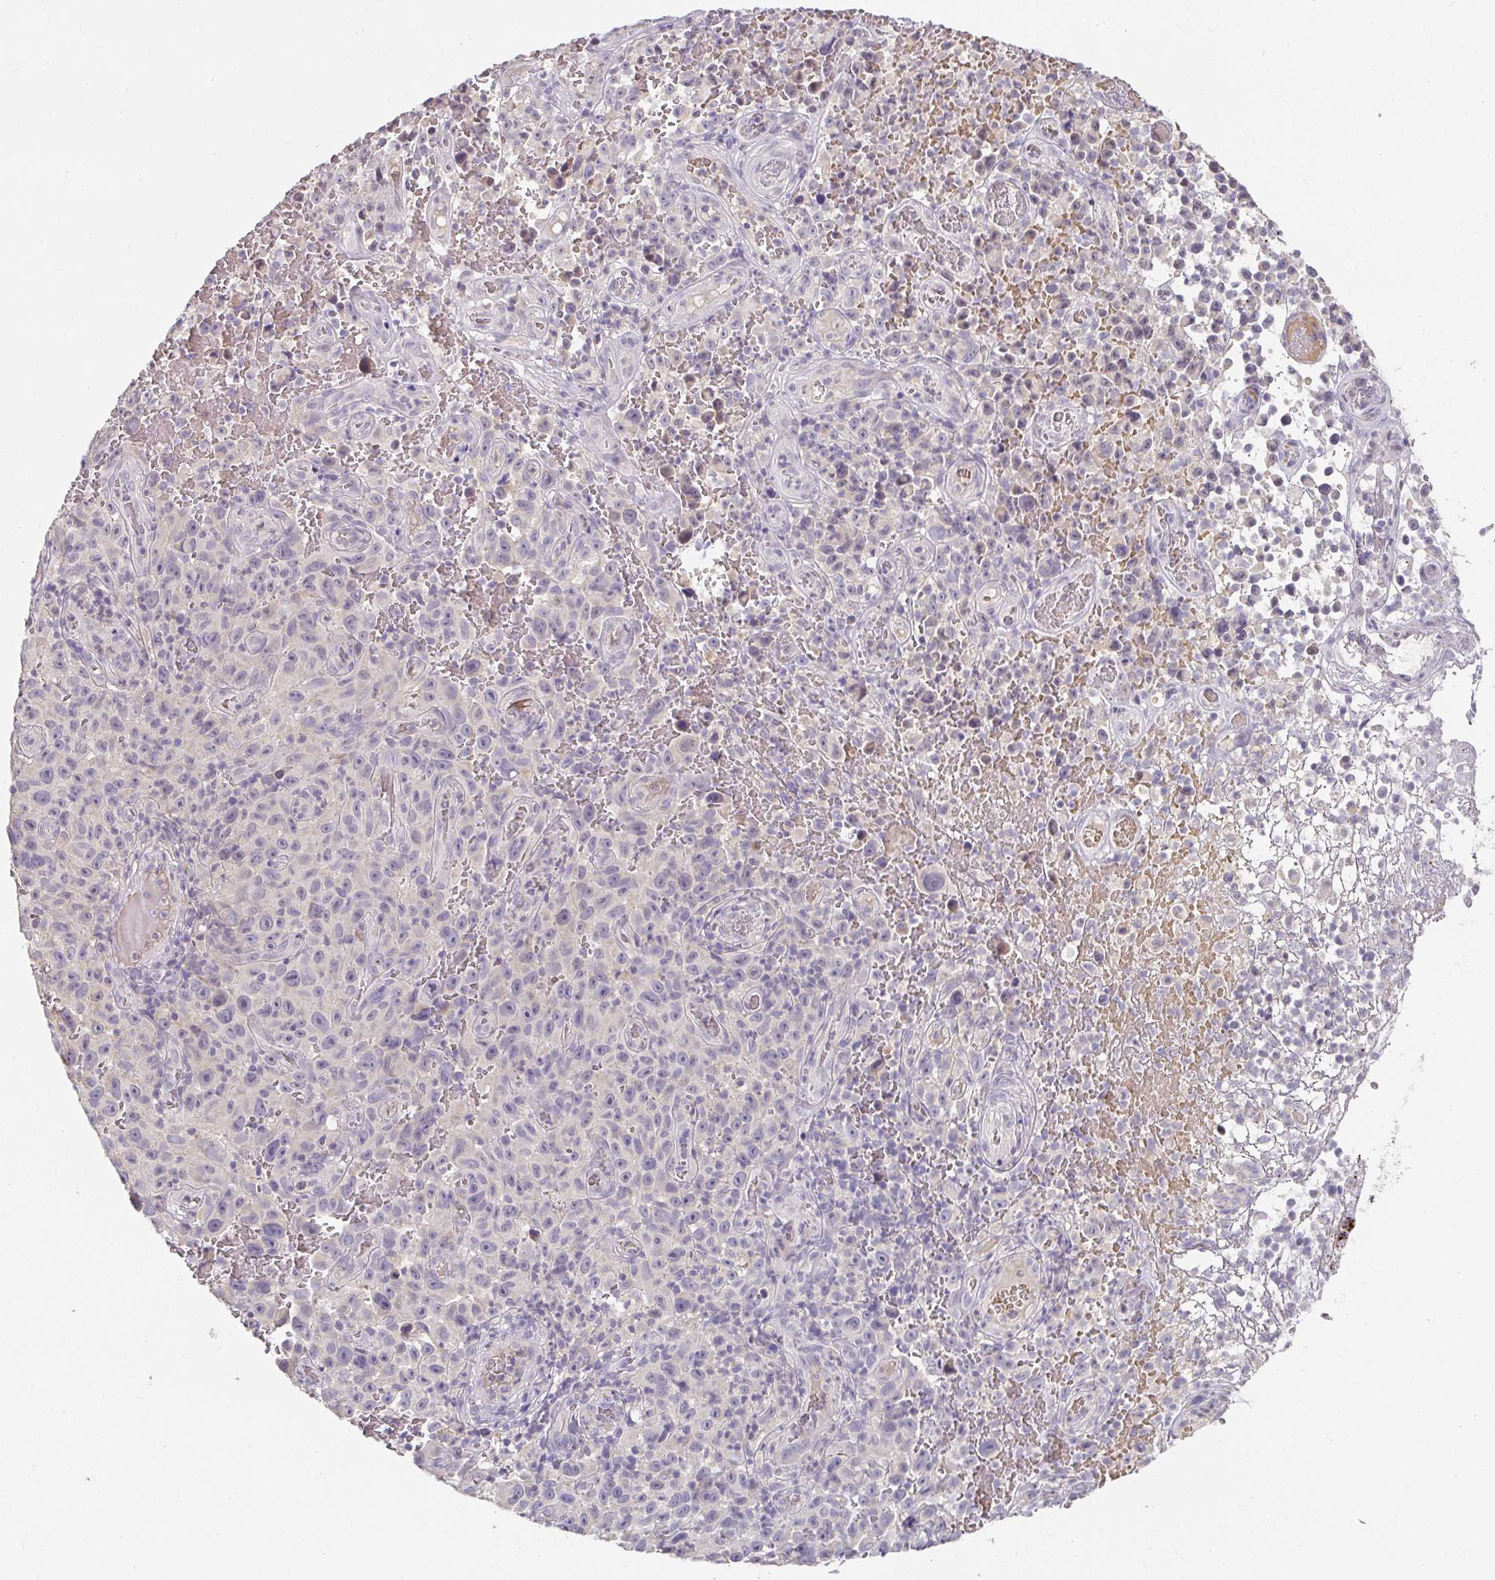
{"staining": {"intensity": "negative", "quantity": "none", "location": "none"}, "tissue": "melanoma", "cell_type": "Tumor cells", "image_type": "cancer", "snomed": [{"axis": "morphology", "description": "Malignant melanoma, NOS"}, {"axis": "topography", "description": "Skin"}], "caption": "DAB (3,3'-diaminobenzidine) immunohistochemical staining of malignant melanoma shows no significant expression in tumor cells. The staining is performed using DAB brown chromogen with nuclei counter-stained in using hematoxylin.", "gene": "FOXN4", "patient": {"sex": "female", "age": 82}}